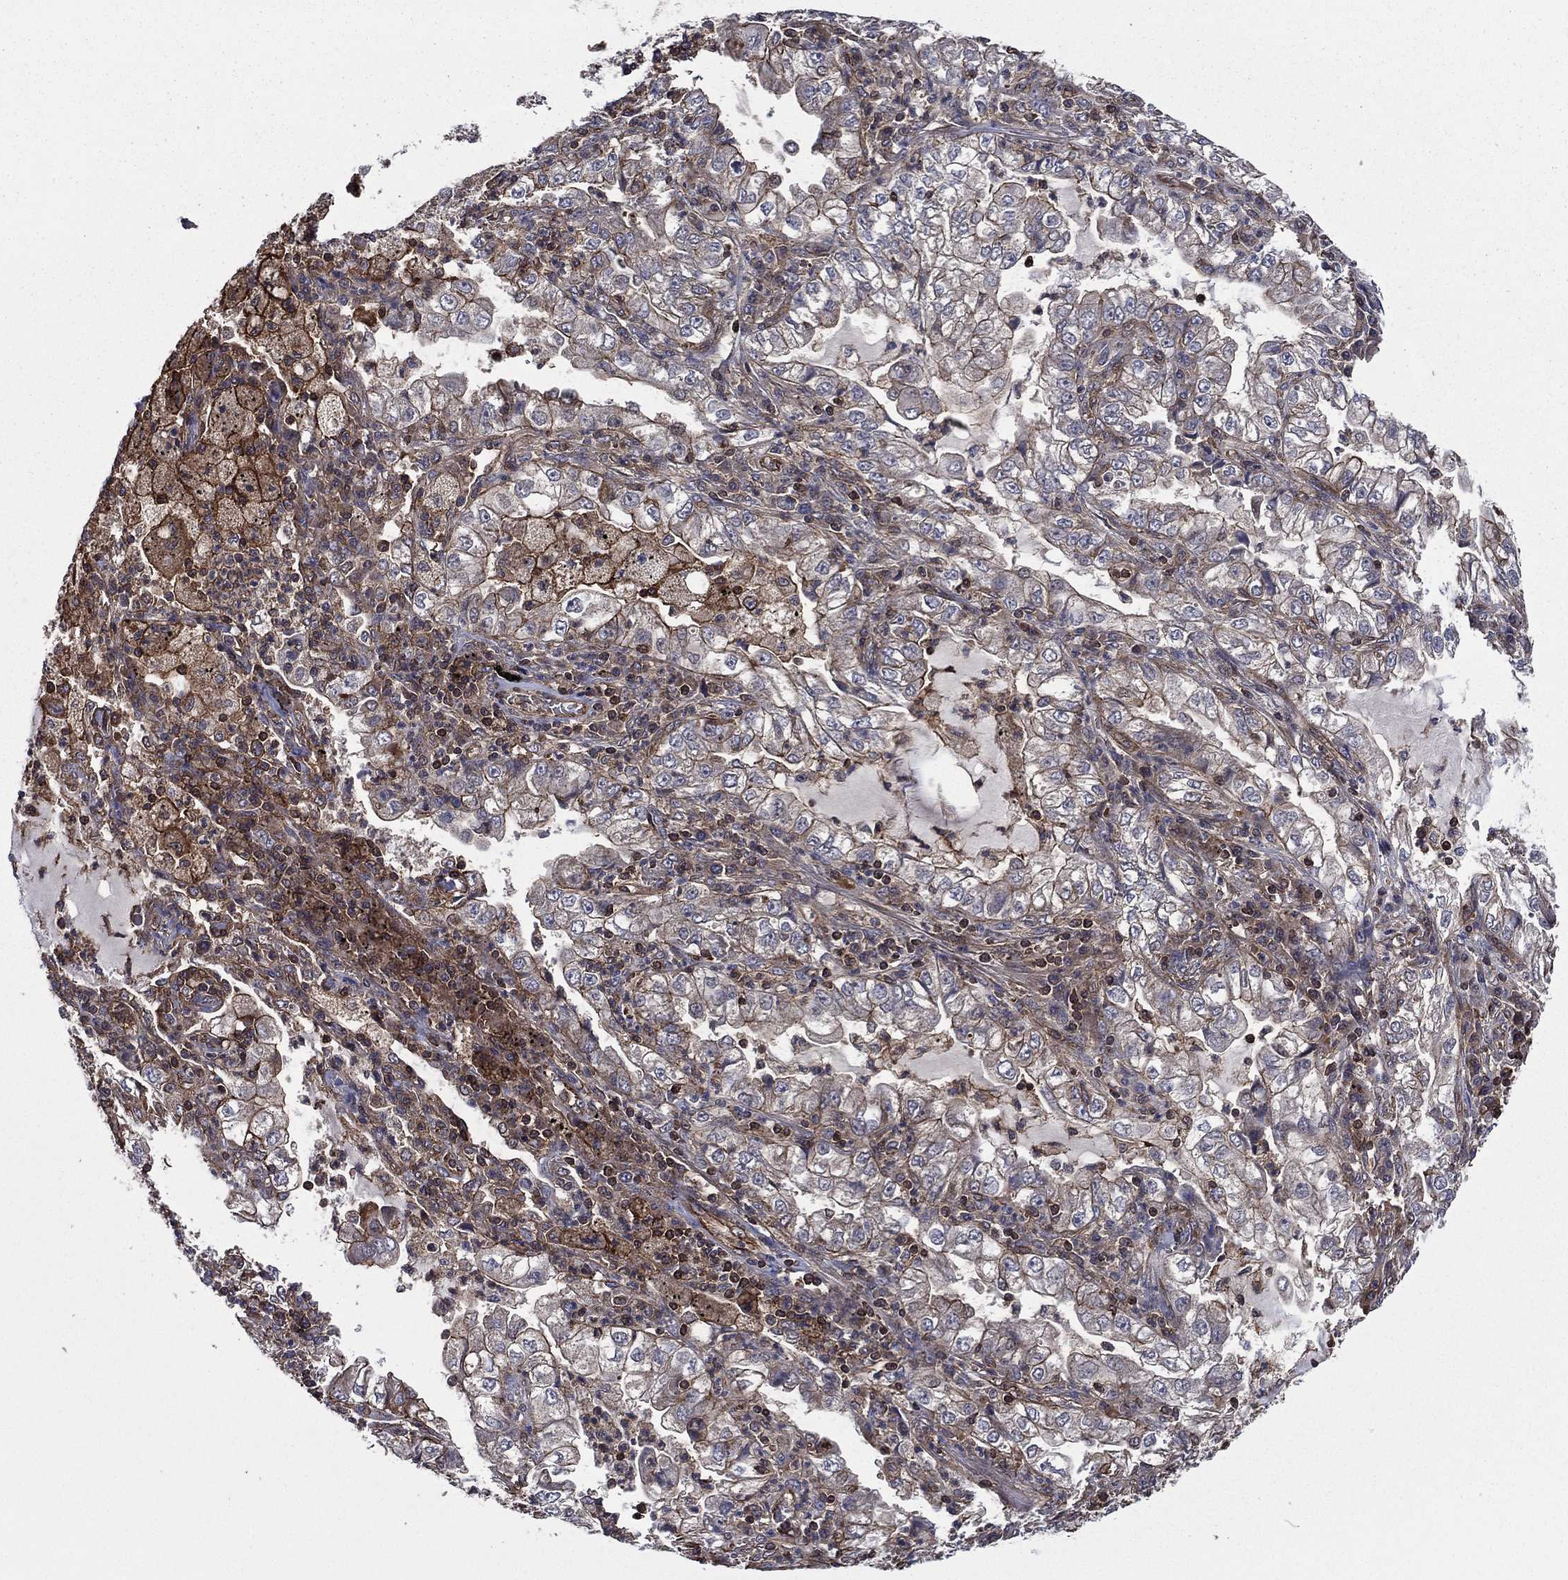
{"staining": {"intensity": "strong", "quantity": "<25%", "location": "cytoplasmic/membranous"}, "tissue": "lung cancer", "cell_type": "Tumor cells", "image_type": "cancer", "snomed": [{"axis": "morphology", "description": "Adenocarcinoma, NOS"}, {"axis": "topography", "description": "Lung"}], "caption": "The photomicrograph exhibits a brown stain indicating the presence of a protein in the cytoplasmic/membranous of tumor cells in adenocarcinoma (lung). (DAB (3,3'-diaminobenzidine) IHC, brown staining for protein, blue staining for nuclei).", "gene": "PLPP3", "patient": {"sex": "female", "age": 73}}